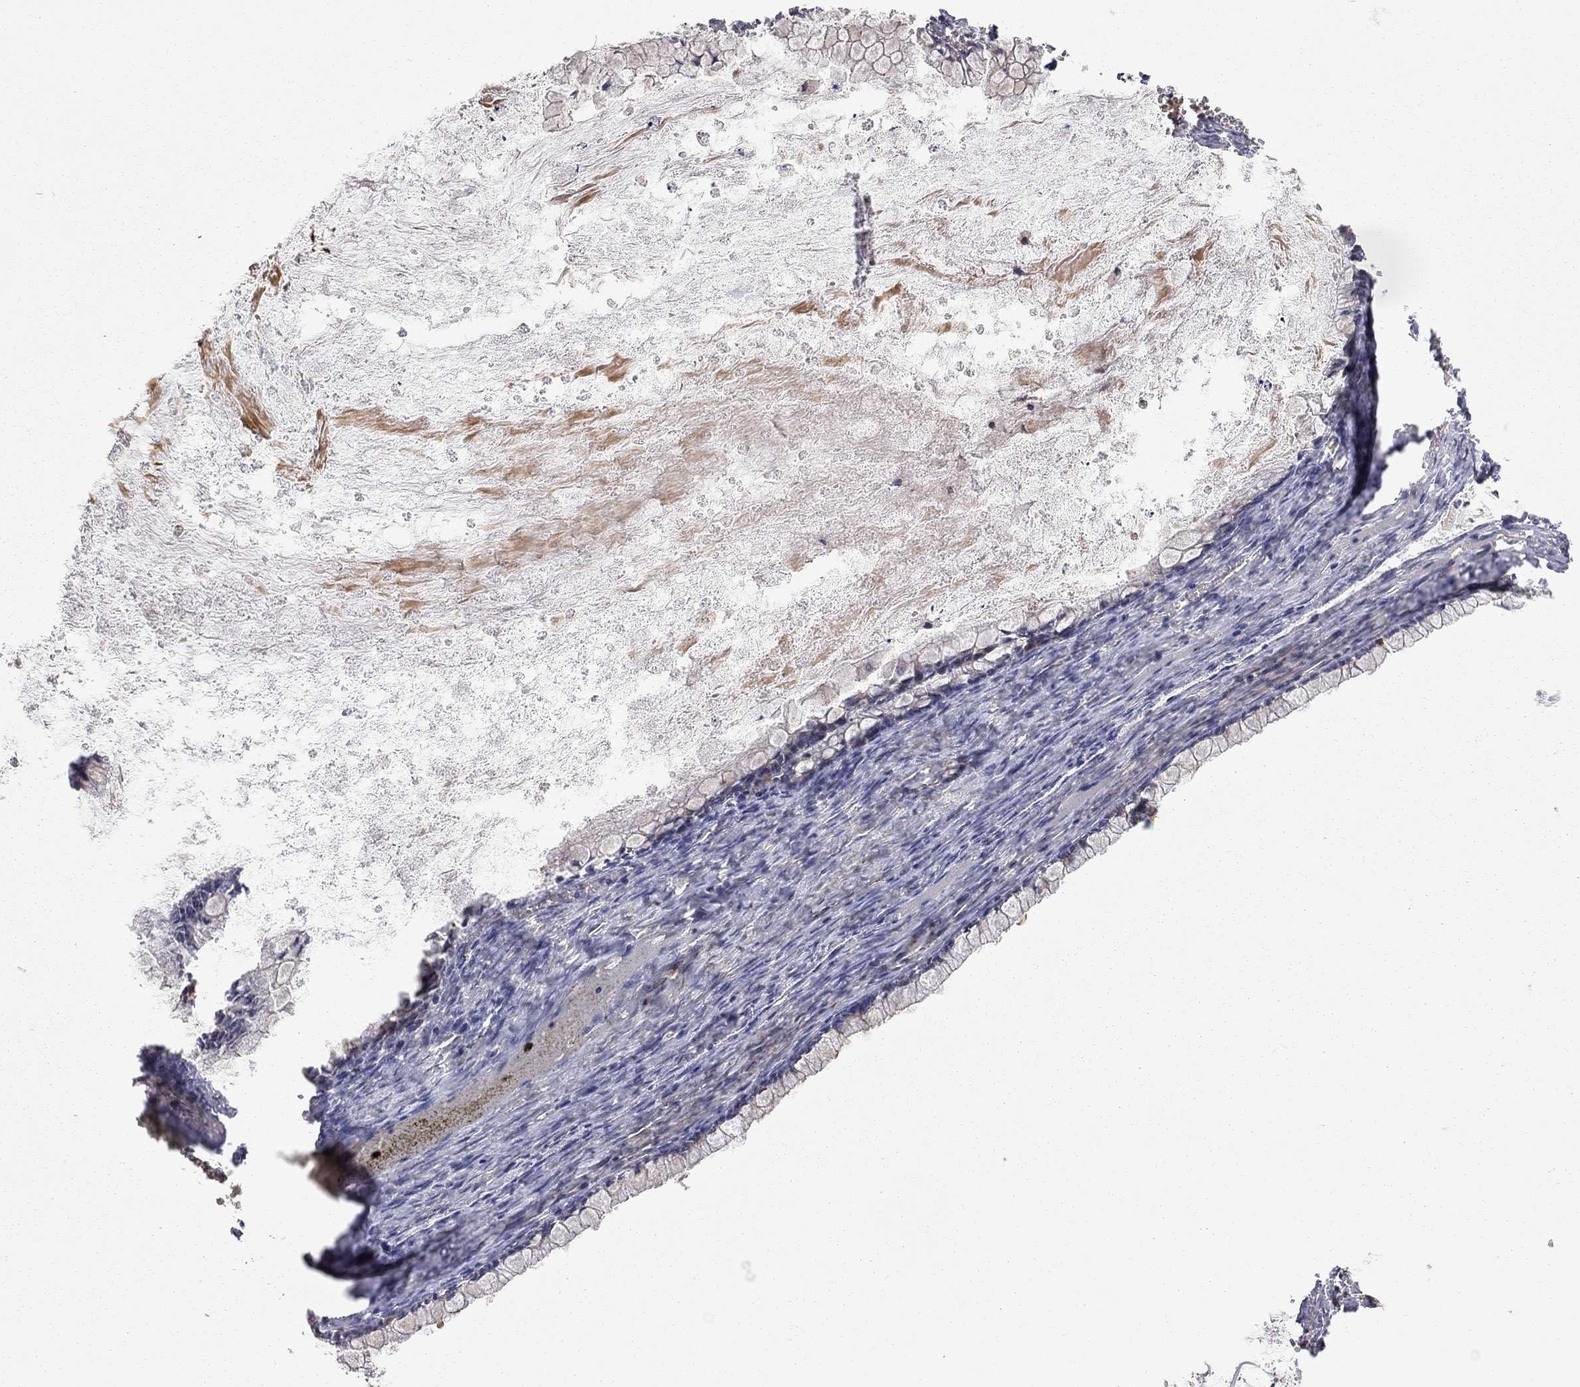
{"staining": {"intensity": "negative", "quantity": "none", "location": "none"}, "tissue": "ovarian cancer", "cell_type": "Tumor cells", "image_type": "cancer", "snomed": [{"axis": "morphology", "description": "Cystadenocarcinoma, mucinous, NOS"}, {"axis": "topography", "description": "Ovary"}], "caption": "A micrograph of human ovarian mucinous cystadenocarcinoma is negative for staining in tumor cells.", "gene": "EXOC3L2", "patient": {"sex": "female", "age": 67}}